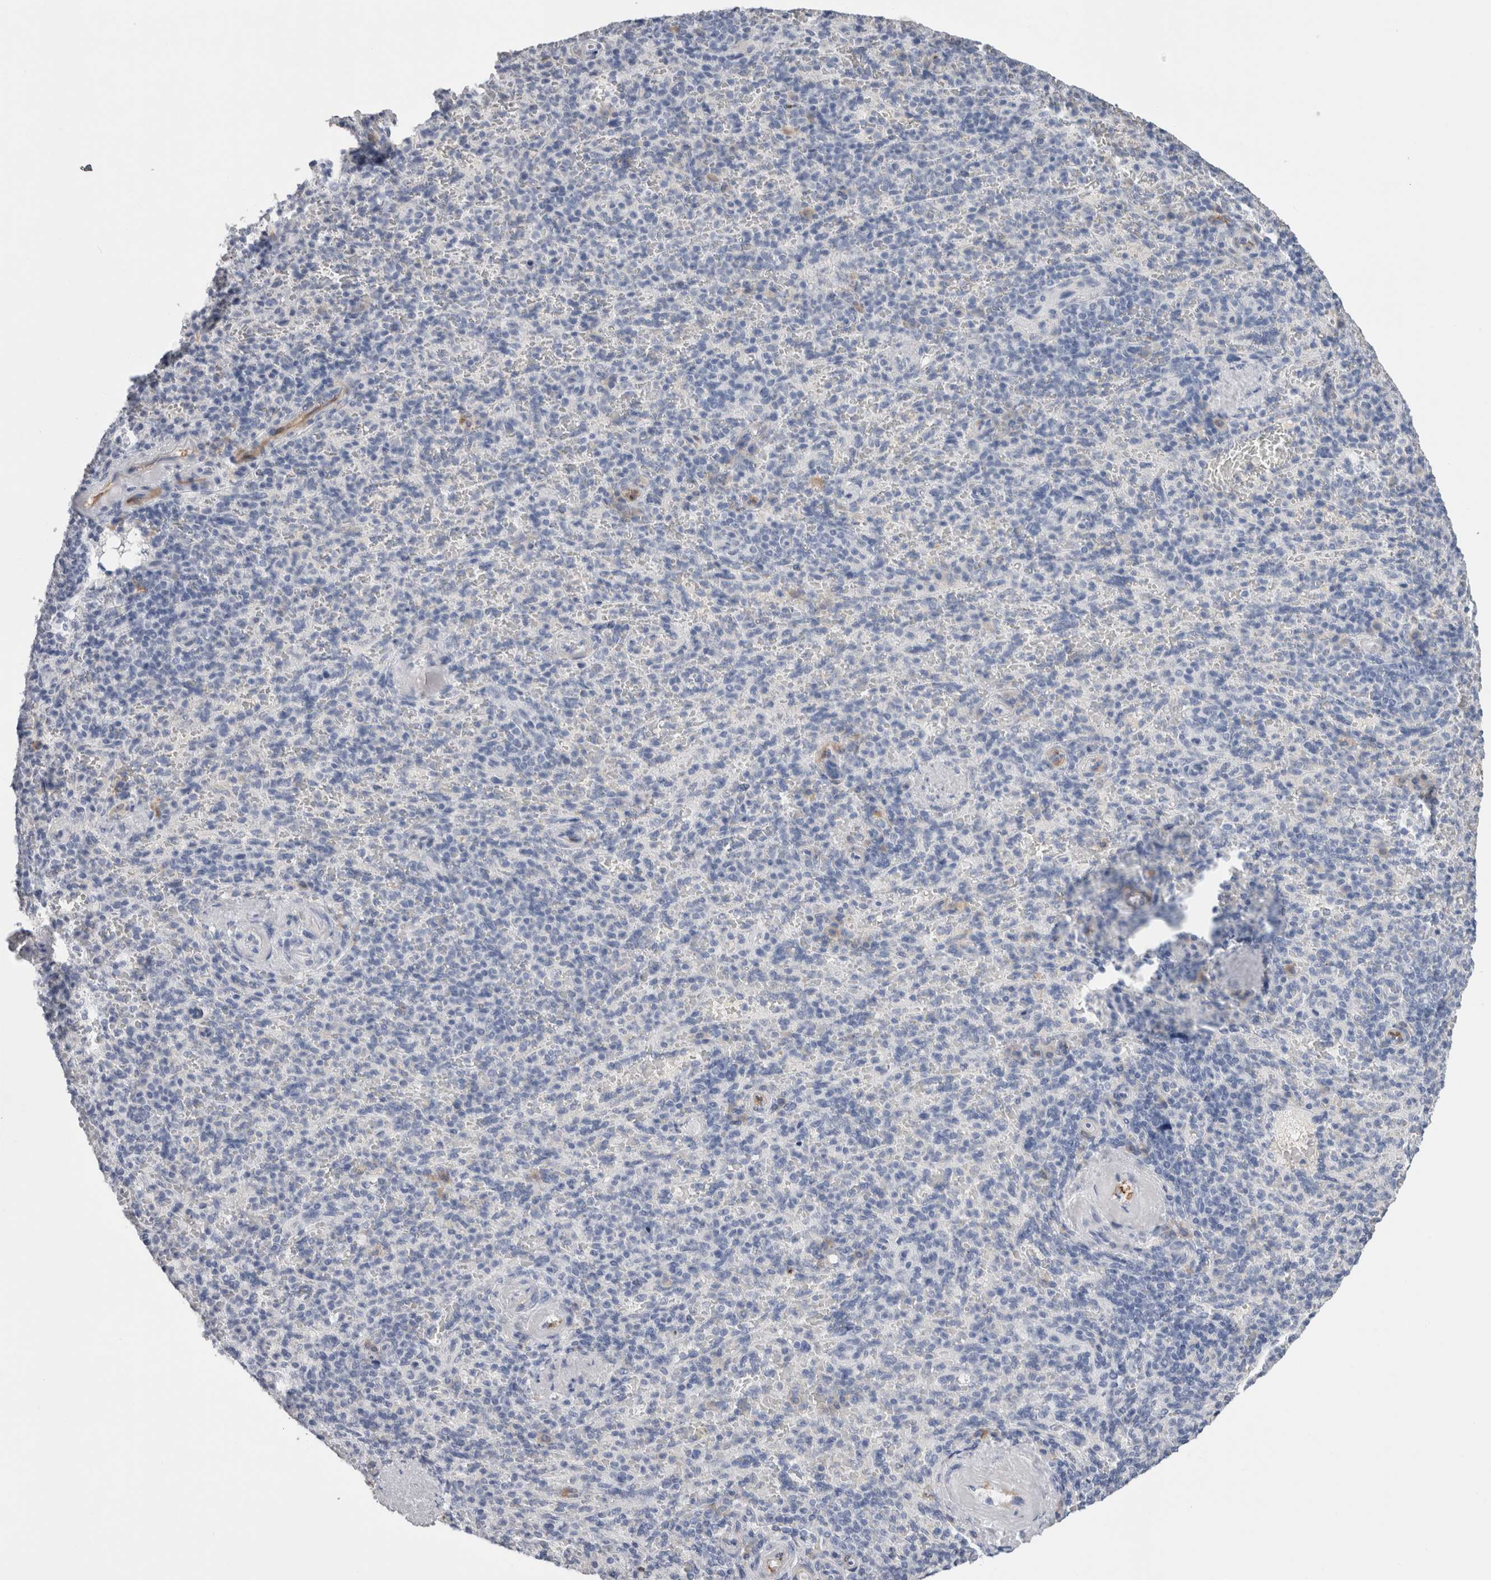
{"staining": {"intensity": "negative", "quantity": "none", "location": "none"}, "tissue": "spleen", "cell_type": "Cells in red pulp", "image_type": "normal", "snomed": [{"axis": "morphology", "description": "Normal tissue, NOS"}, {"axis": "topography", "description": "Spleen"}], "caption": "A high-resolution histopathology image shows IHC staining of unremarkable spleen, which shows no significant positivity in cells in red pulp.", "gene": "FABP4", "patient": {"sex": "female", "age": 74}}